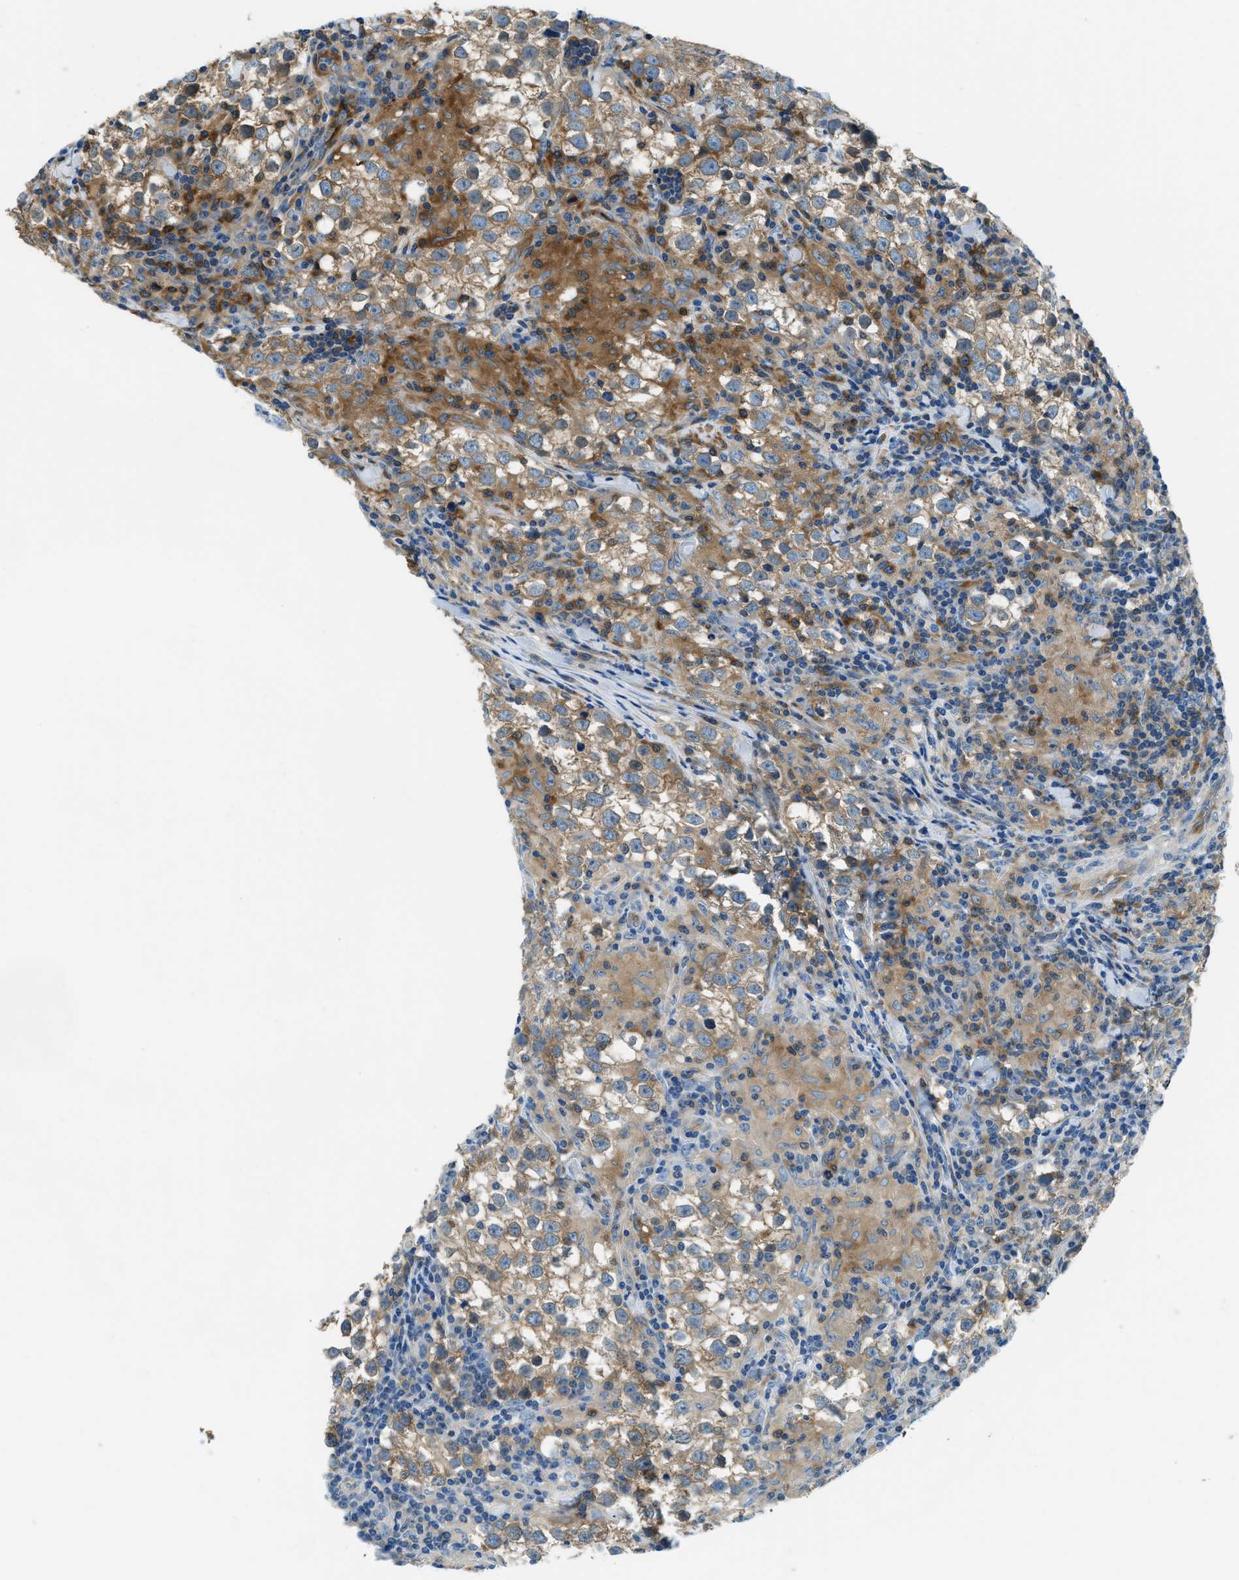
{"staining": {"intensity": "moderate", "quantity": ">75%", "location": "cytoplasmic/membranous"}, "tissue": "testis cancer", "cell_type": "Tumor cells", "image_type": "cancer", "snomed": [{"axis": "morphology", "description": "Seminoma, NOS"}, {"axis": "morphology", "description": "Carcinoma, Embryonal, NOS"}, {"axis": "topography", "description": "Testis"}], "caption": "Moderate cytoplasmic/membranous protein expression is present in approximately >75% of tumor cells in embryonal carcinoma (testis).", "gene": "PFKP", "patient": {"sex": "male", "age": 36}}